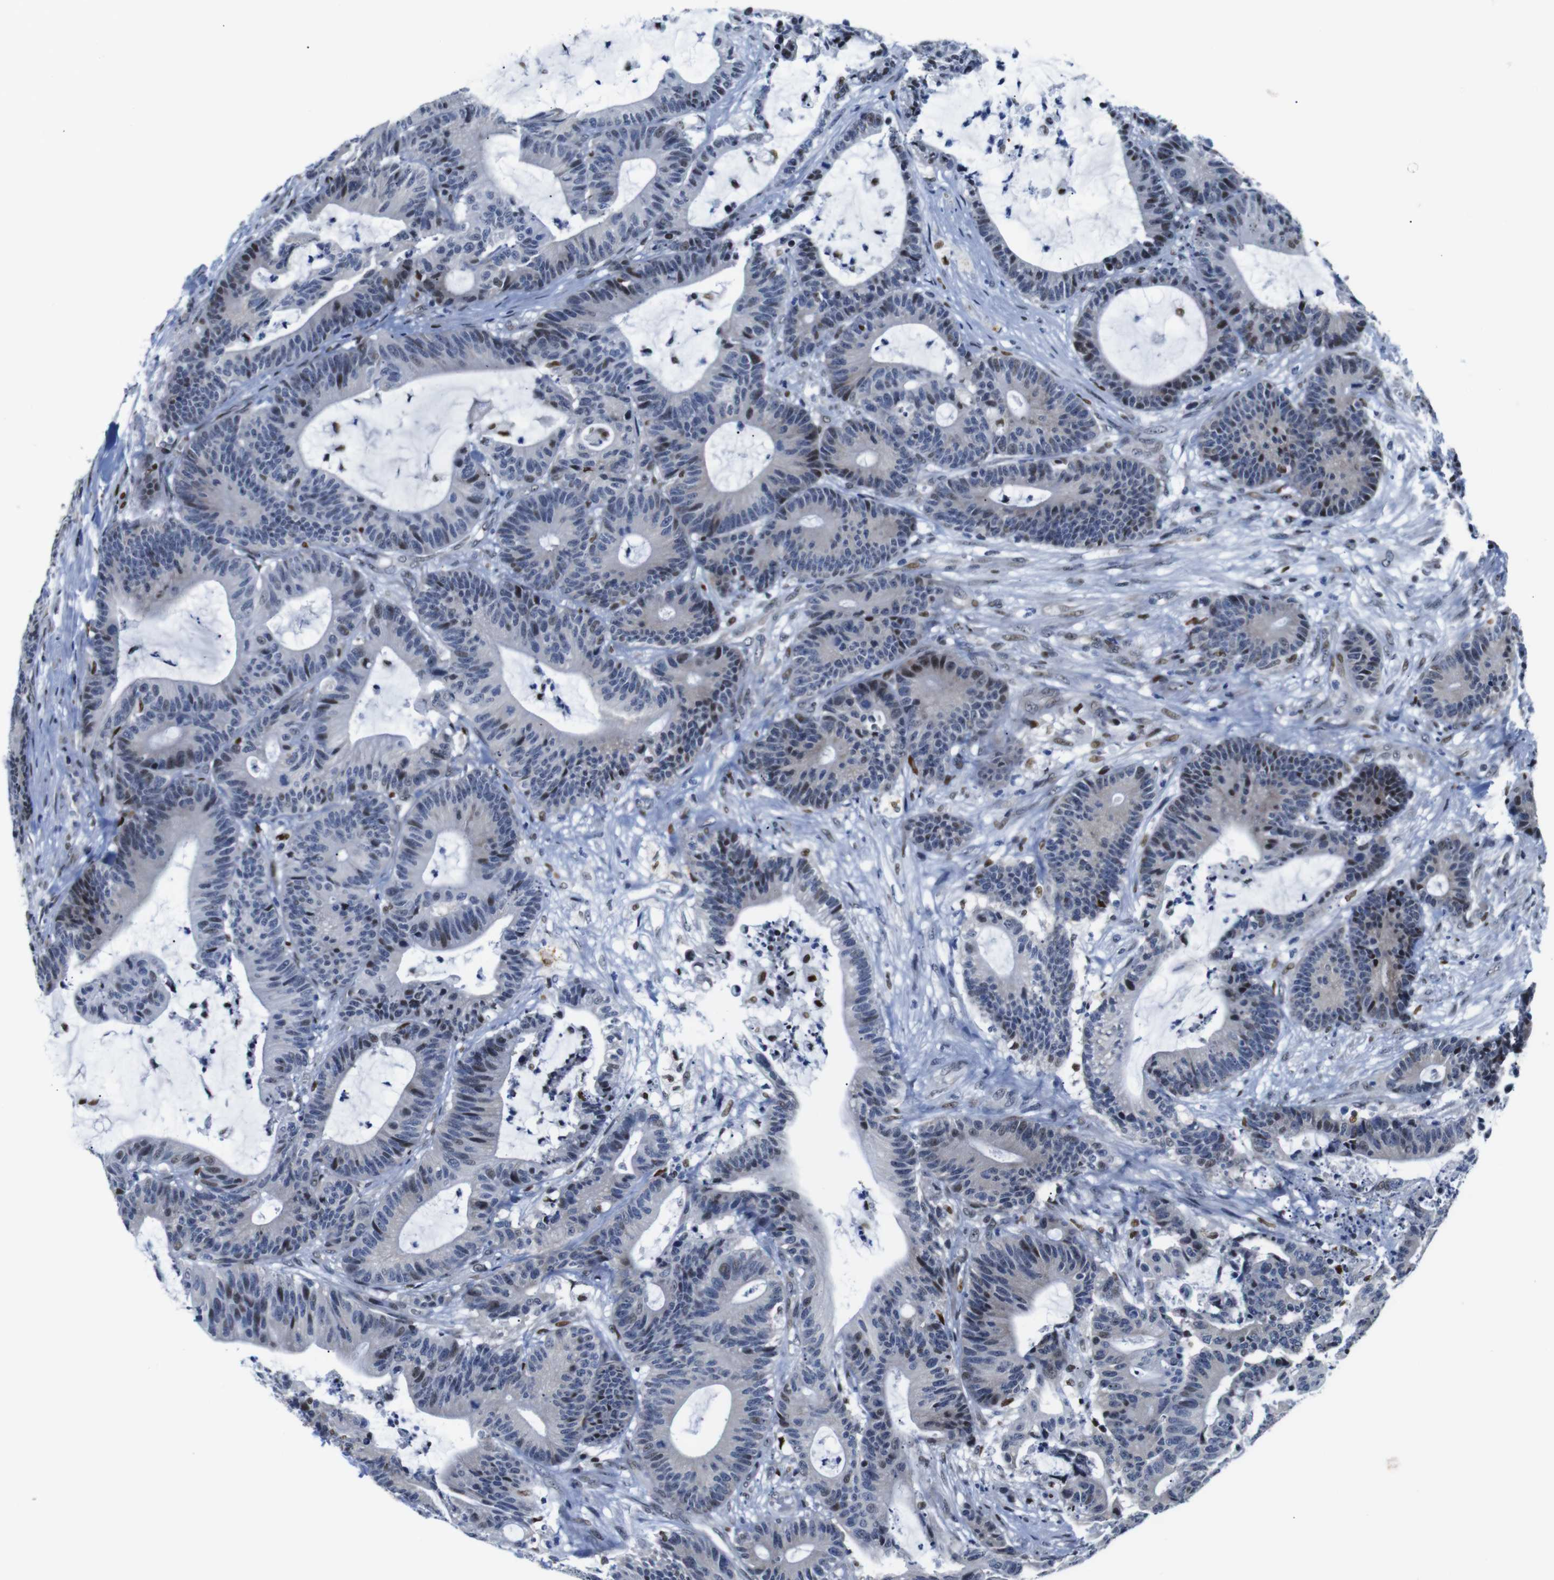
{"staining": {"intensity": "moderate", "quantity": "<25%", "location": "nuclear"}, "tissue": "colorectal cancer", "cell_type": "Tumor cells", "image_type": "cancer", "snomed": [{"axis": "morphology", "description": "Adenocarcinoma, NOS"}, {"axis": "topography", "description": "Colon"}], "caption": "Colorectal cancer (adenocarcinoma) was stained to show a protein in brown. There is low levels of moderate nuclear expression in about <25% of tumor cells.", "gene": "GATA6", "patient": {"sex": "female", "age": 84}}